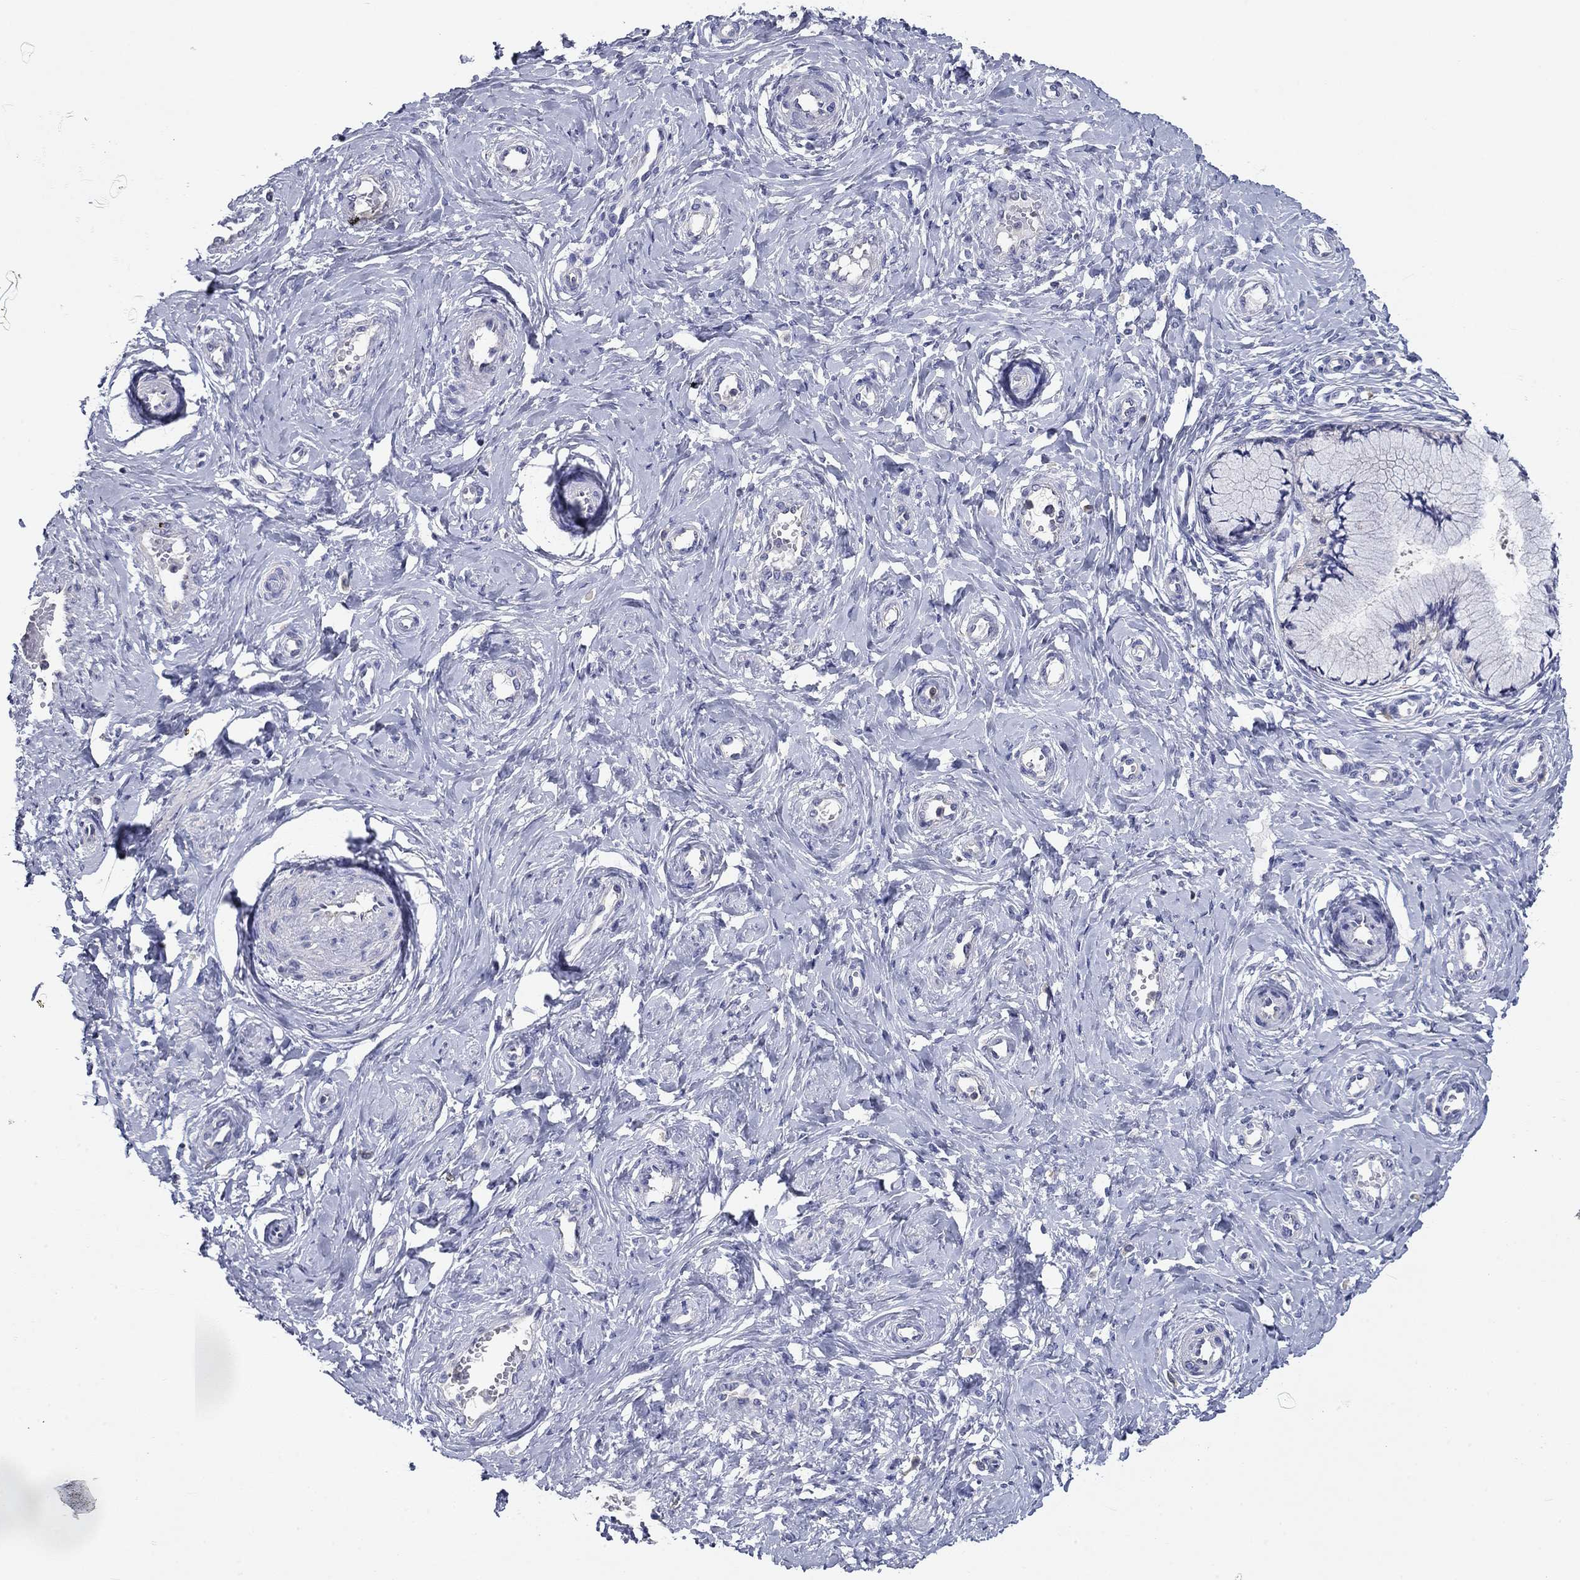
{"staining": {"intensity": "negative", "quantity": "none", "location": "none"}, "tissue": "cervix", "cell_type": "Glandular cells", "image_type": "normal", "snomed": [{"axis": "morphology", "description": "Normal tissue, NOS"}, {"axis": "topography", "description": "Cervix"}], "caption": "This is a histopathology image of immunohistochemistry (IHC) staining of benign cervix, which shows no positivity in glandular cells. (DAB (3,3'-diaminobenzidine) immunohistochemistry (IHC) visualized using brightfield microscopy, high magnification).", "gene": "POU2F2", "patient": {"sex": "female", "age": 37}}